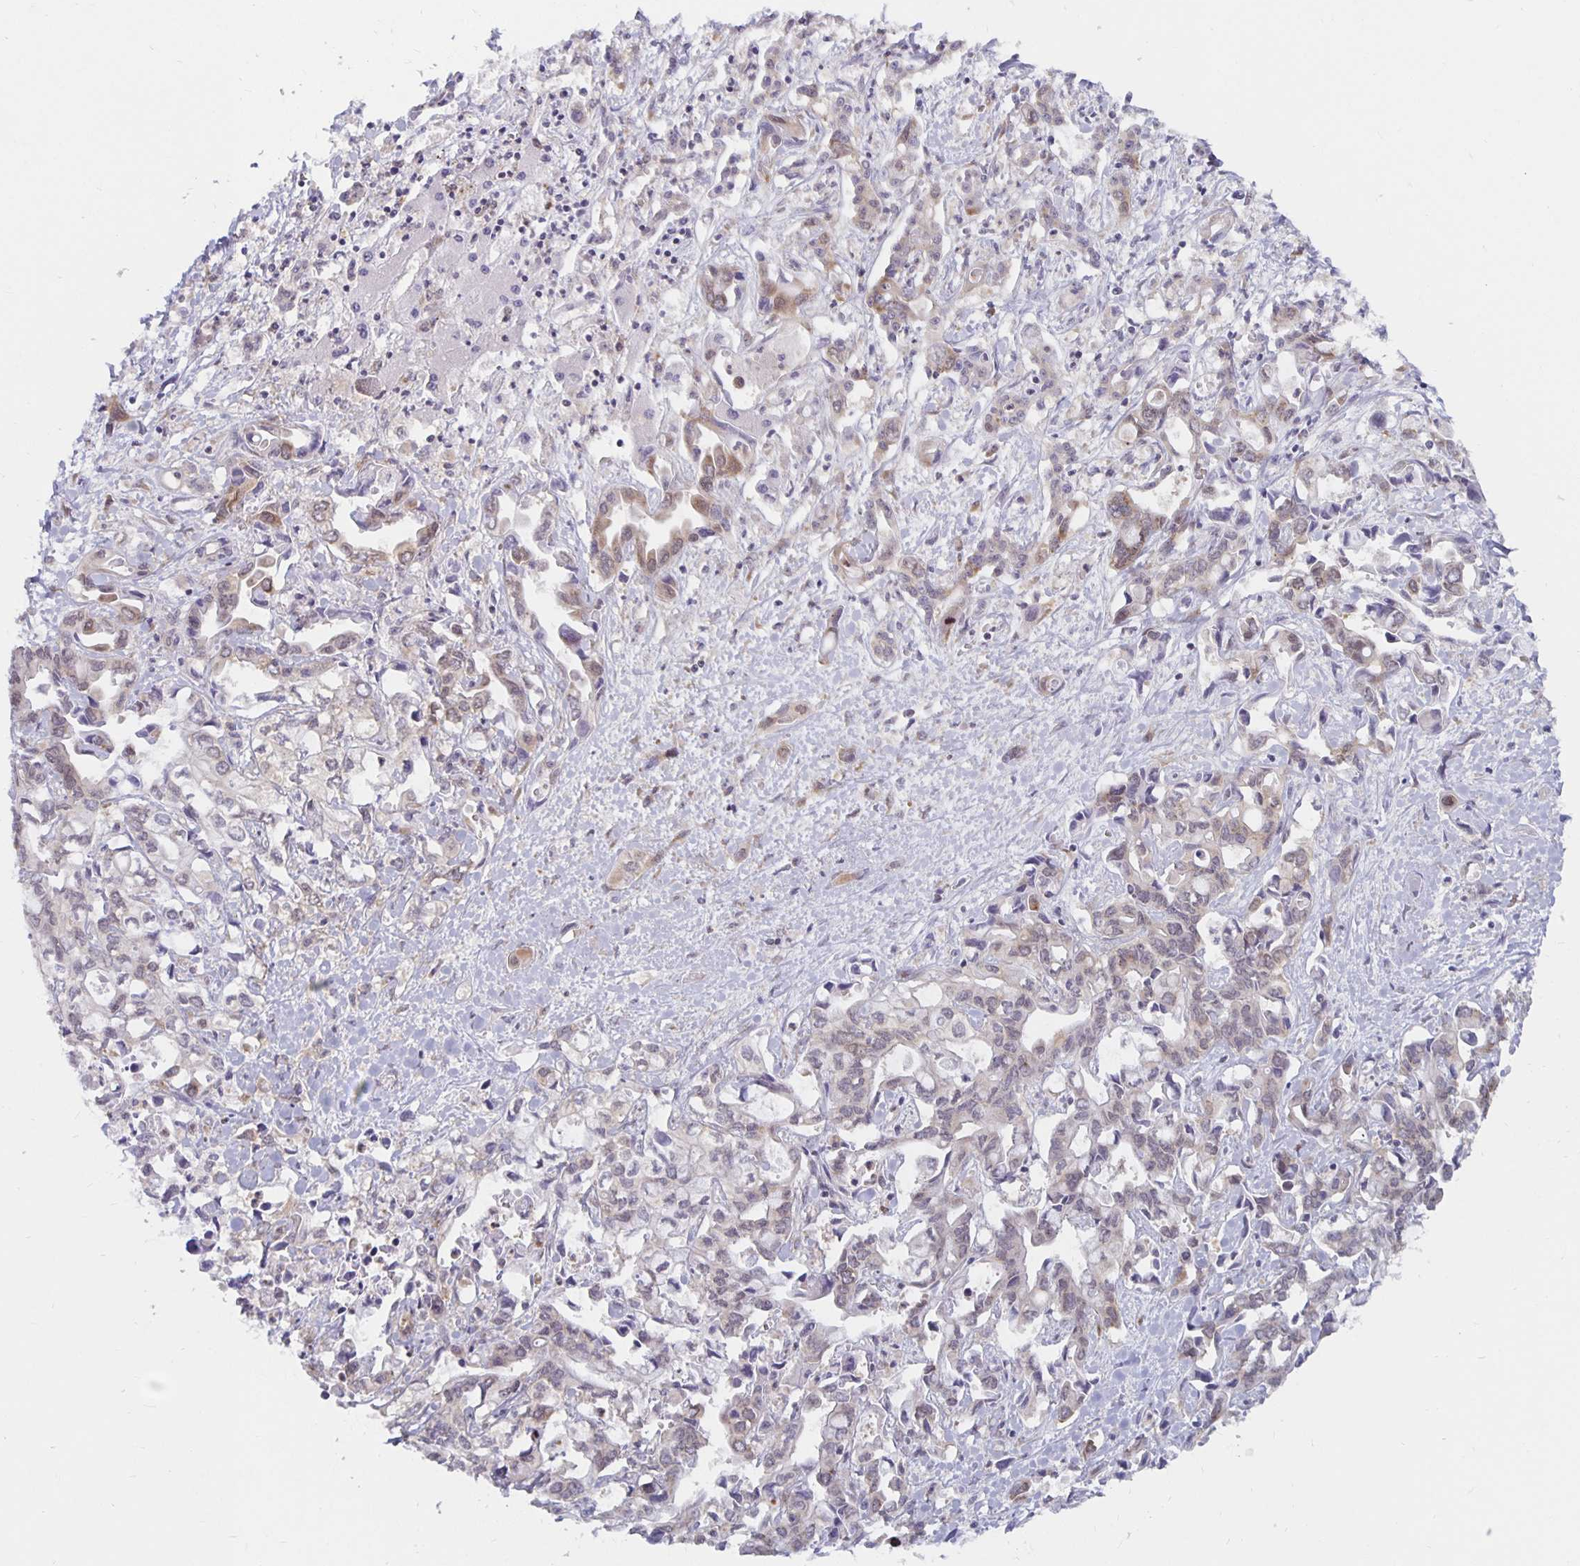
{"staining": {"intensity": "weak", "quantity": "<25%", "location": "cytoplasmic/membranous"}, "tissue": "liver cancer", "cell_type": "Tumor cells", "image_type": "cancer", "snomed": [{"axis": "morphology", "description": "Cholangiocarcinoma"}, {"axis": "topography", "description": "Liver"}], "caption": "Cholangiocarcinoma (liver) stained for a protein using immunohistochemistry reveals no staining tumor cells.", "gene": "PDAP1", "patient": {"sex": "female", "age": 64}}